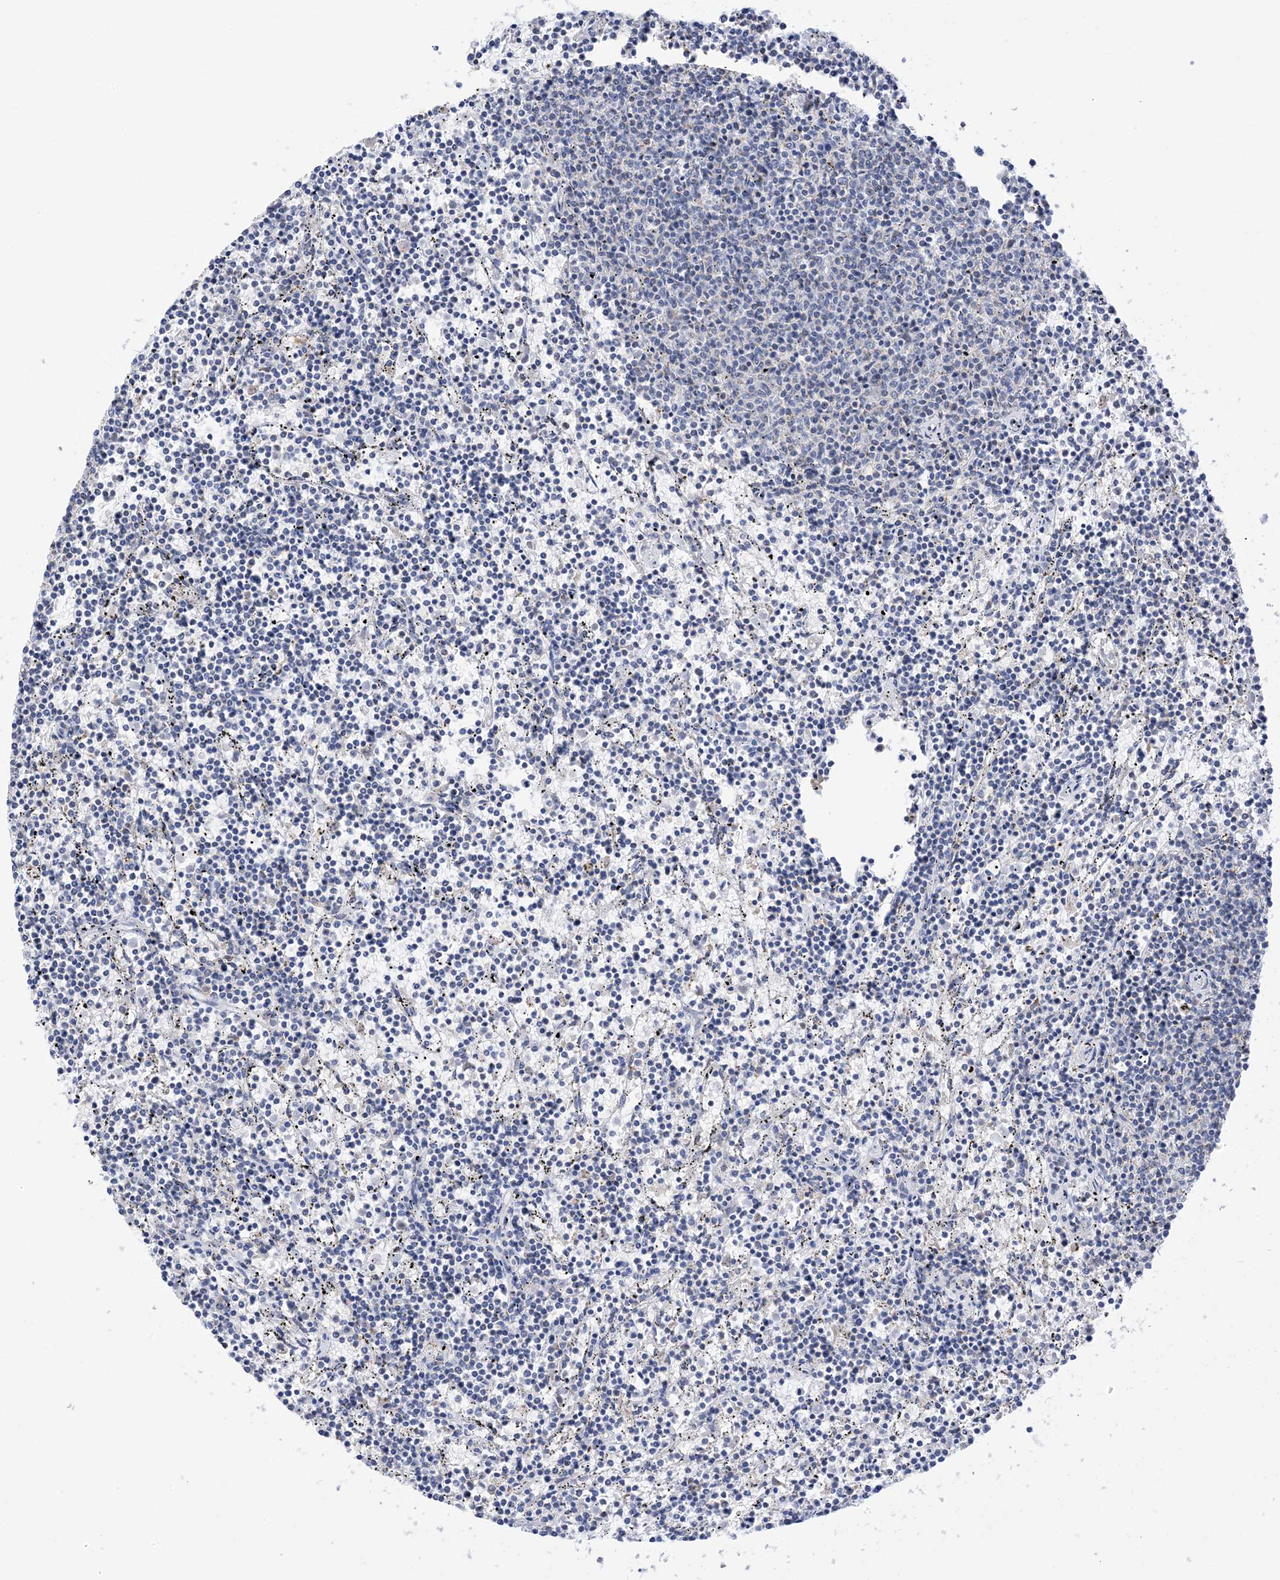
{"staining": {"intensity": "negative", "quantity": "none", "location": "none"}, "tissue": "lymphoma", "cell_type": "Tumor cells", "image_type": "cancer", "snomed": [{"axis": "morphology", "description": "Malignant lymphoma, non-Hodgkin's type, Low grade"}, {"axis": "topography", "description": "Spleen"}], "caption": "This is a micrograph of immunohistochemistry staining of lymphoma, which shows no positivity in tumor cells.", "gene": "PLK4", "patient": {"sex": "female", "age": 50}}